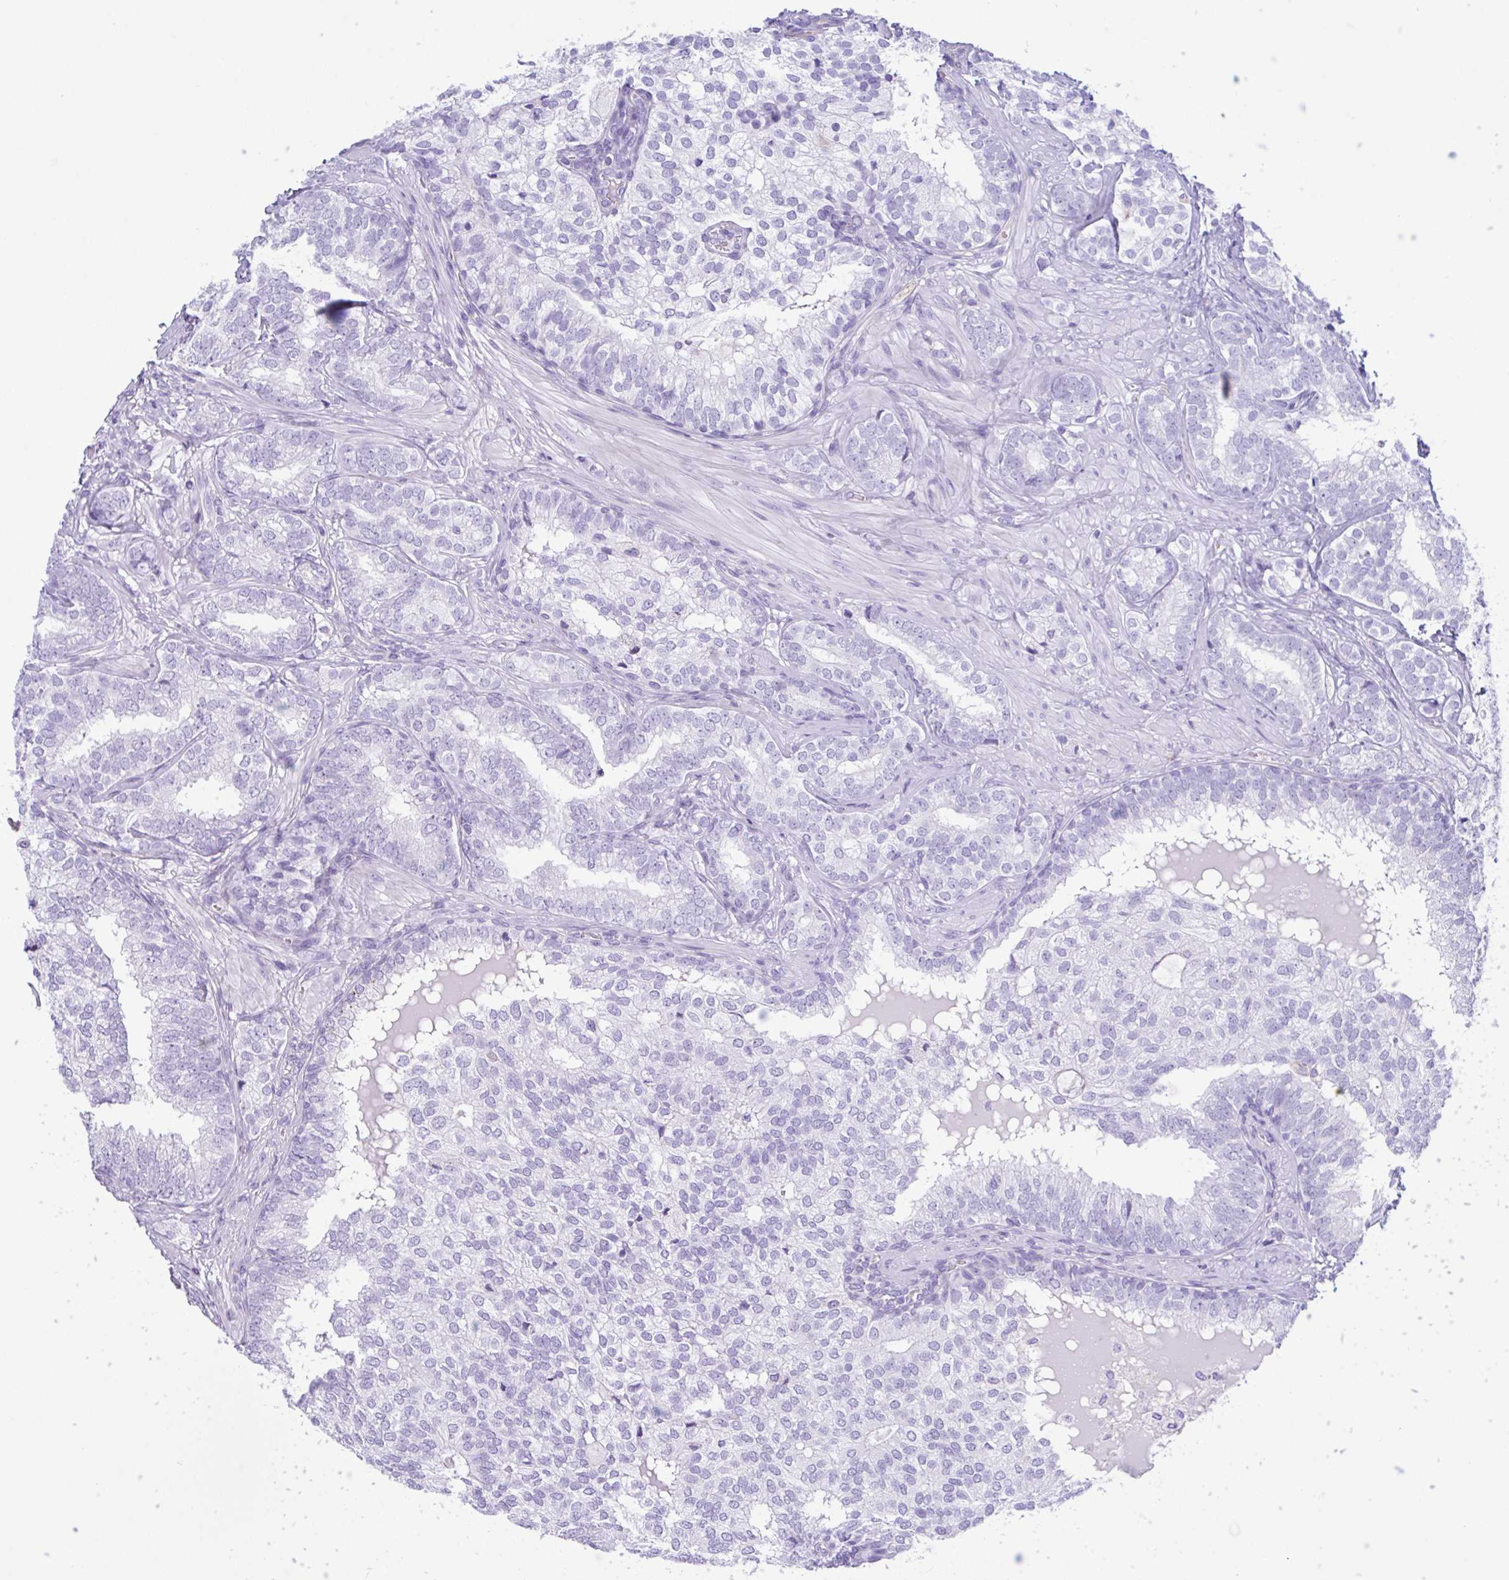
{"staining": {"intensity": "negative", "quantity": "none", "location": "none"}, "tissue": "prostate cancer", "cell_type": "Tumor cells", "image_type": "cancer", "snomed": [{"axis": "morphology", "description": "Adenocarcinoma, High grade"}, {"axis": "topography", "description": "Prostate"}], "caption": "IHC photomicrograph of prostate cancer stained for a protein (brown), which reveals no staining in tumor cells. (Stains: DAB (3,3'-diaminobenzidine) immunohistochemistry (IHC) with hematoxylin counter stain, Microscopy: brightfield microscopy at high magnification).", "gene": "NDUFAF8", "patient": {"sex": "male", "age": 72}}